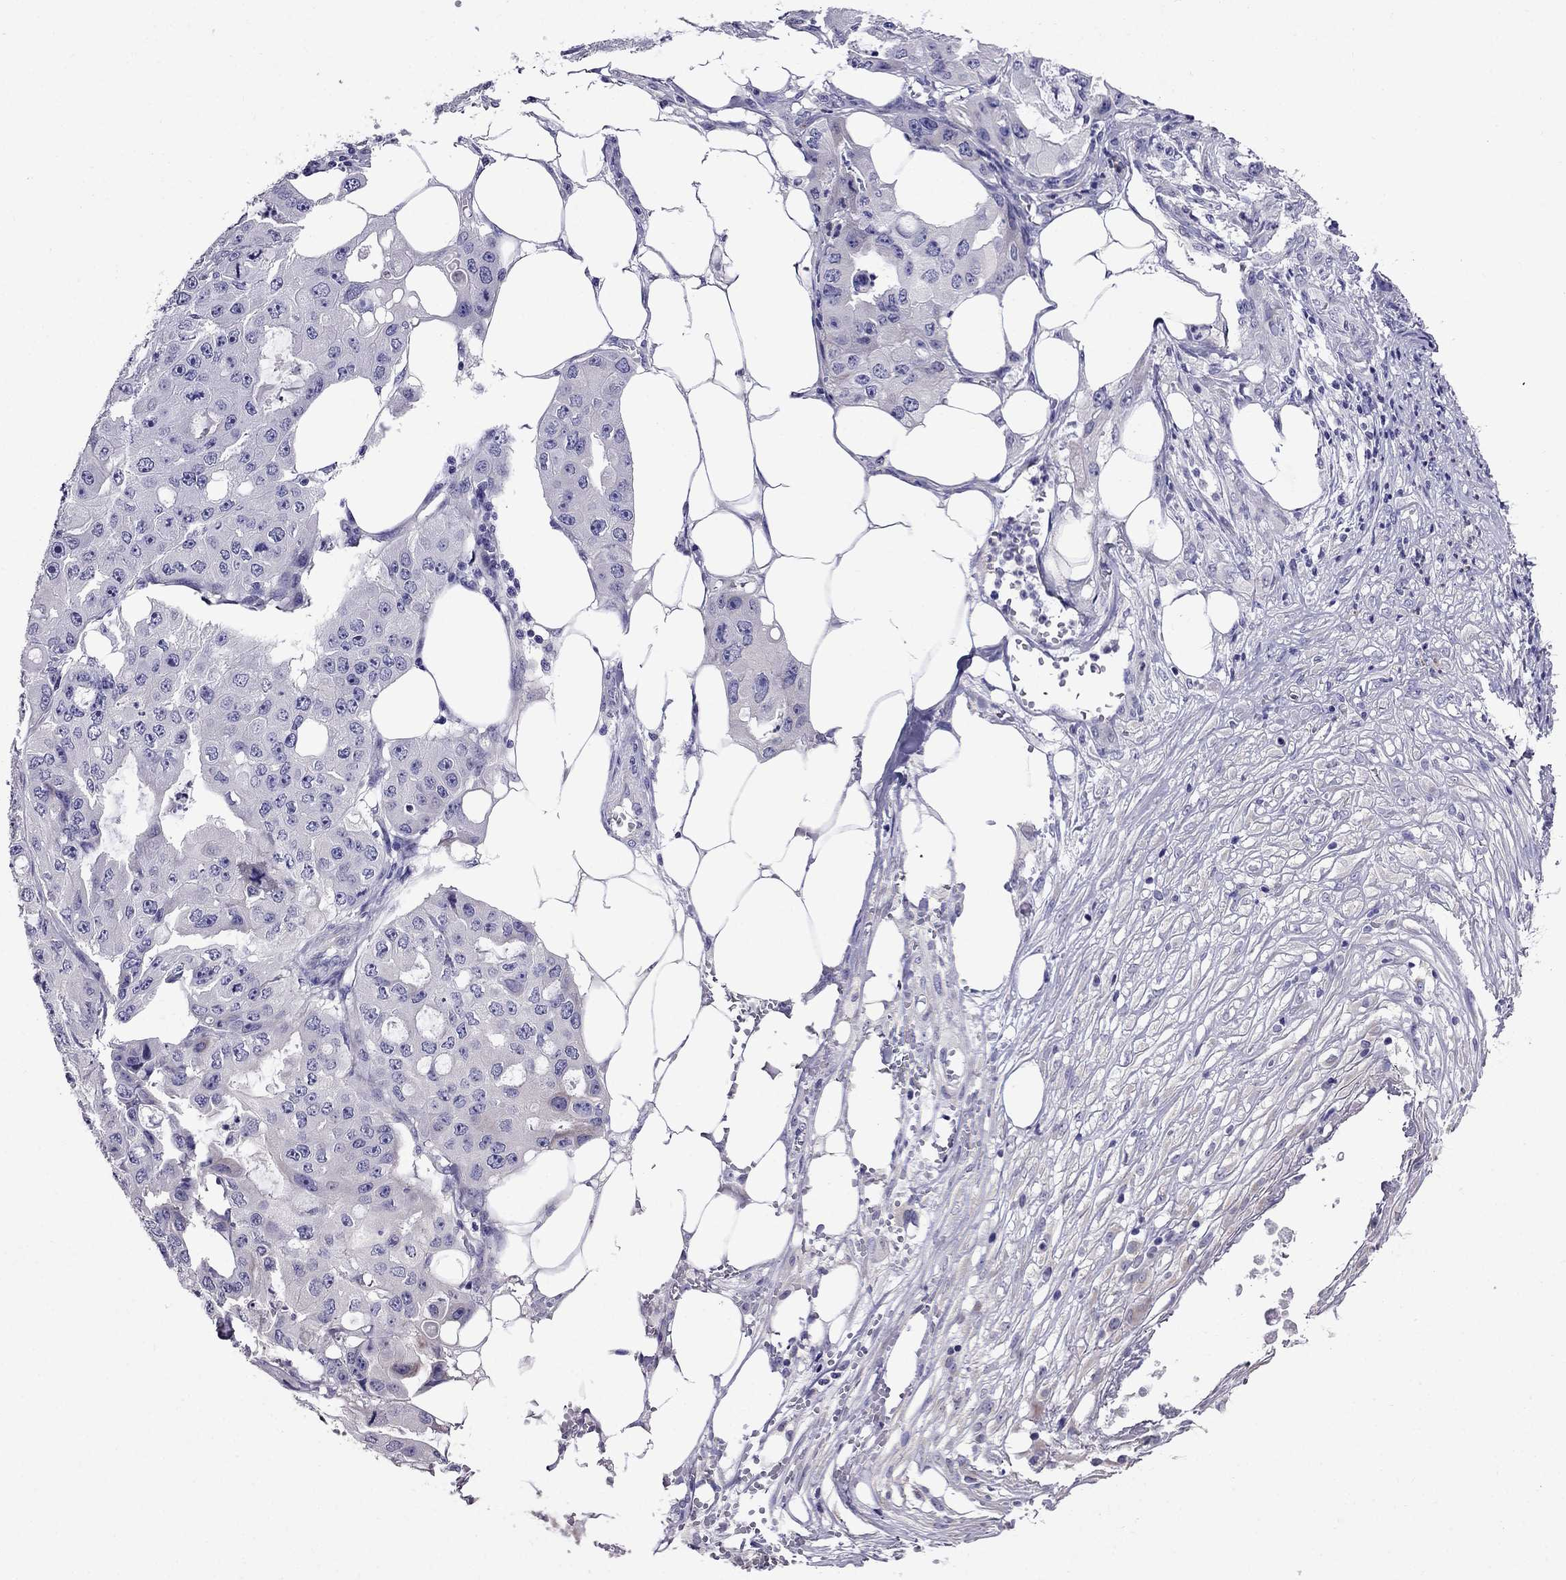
{"staining": {"intensity": "negative", "quantity": "none", "location": "none"}, "tissue": "ovarian cancer", "cell_type": "Tumor cells", "image_type": "cancer", "snomed": [{"axis": "morphology", "description": "Cystadenocarcinoma, serous, NOS"}, {"axis": "topography", "description": "Ovary"}], "caption": "This is a micrograph of immunohistochemistry staining of ovarian serous cystadenocarcinoma, which shows no expression in tumor cells. (Immunohistochemistry (ihc), brightfield microscopy, high magnification).", "gene": "OXCT2", "patient": {"sex": "female", "age": 56}}